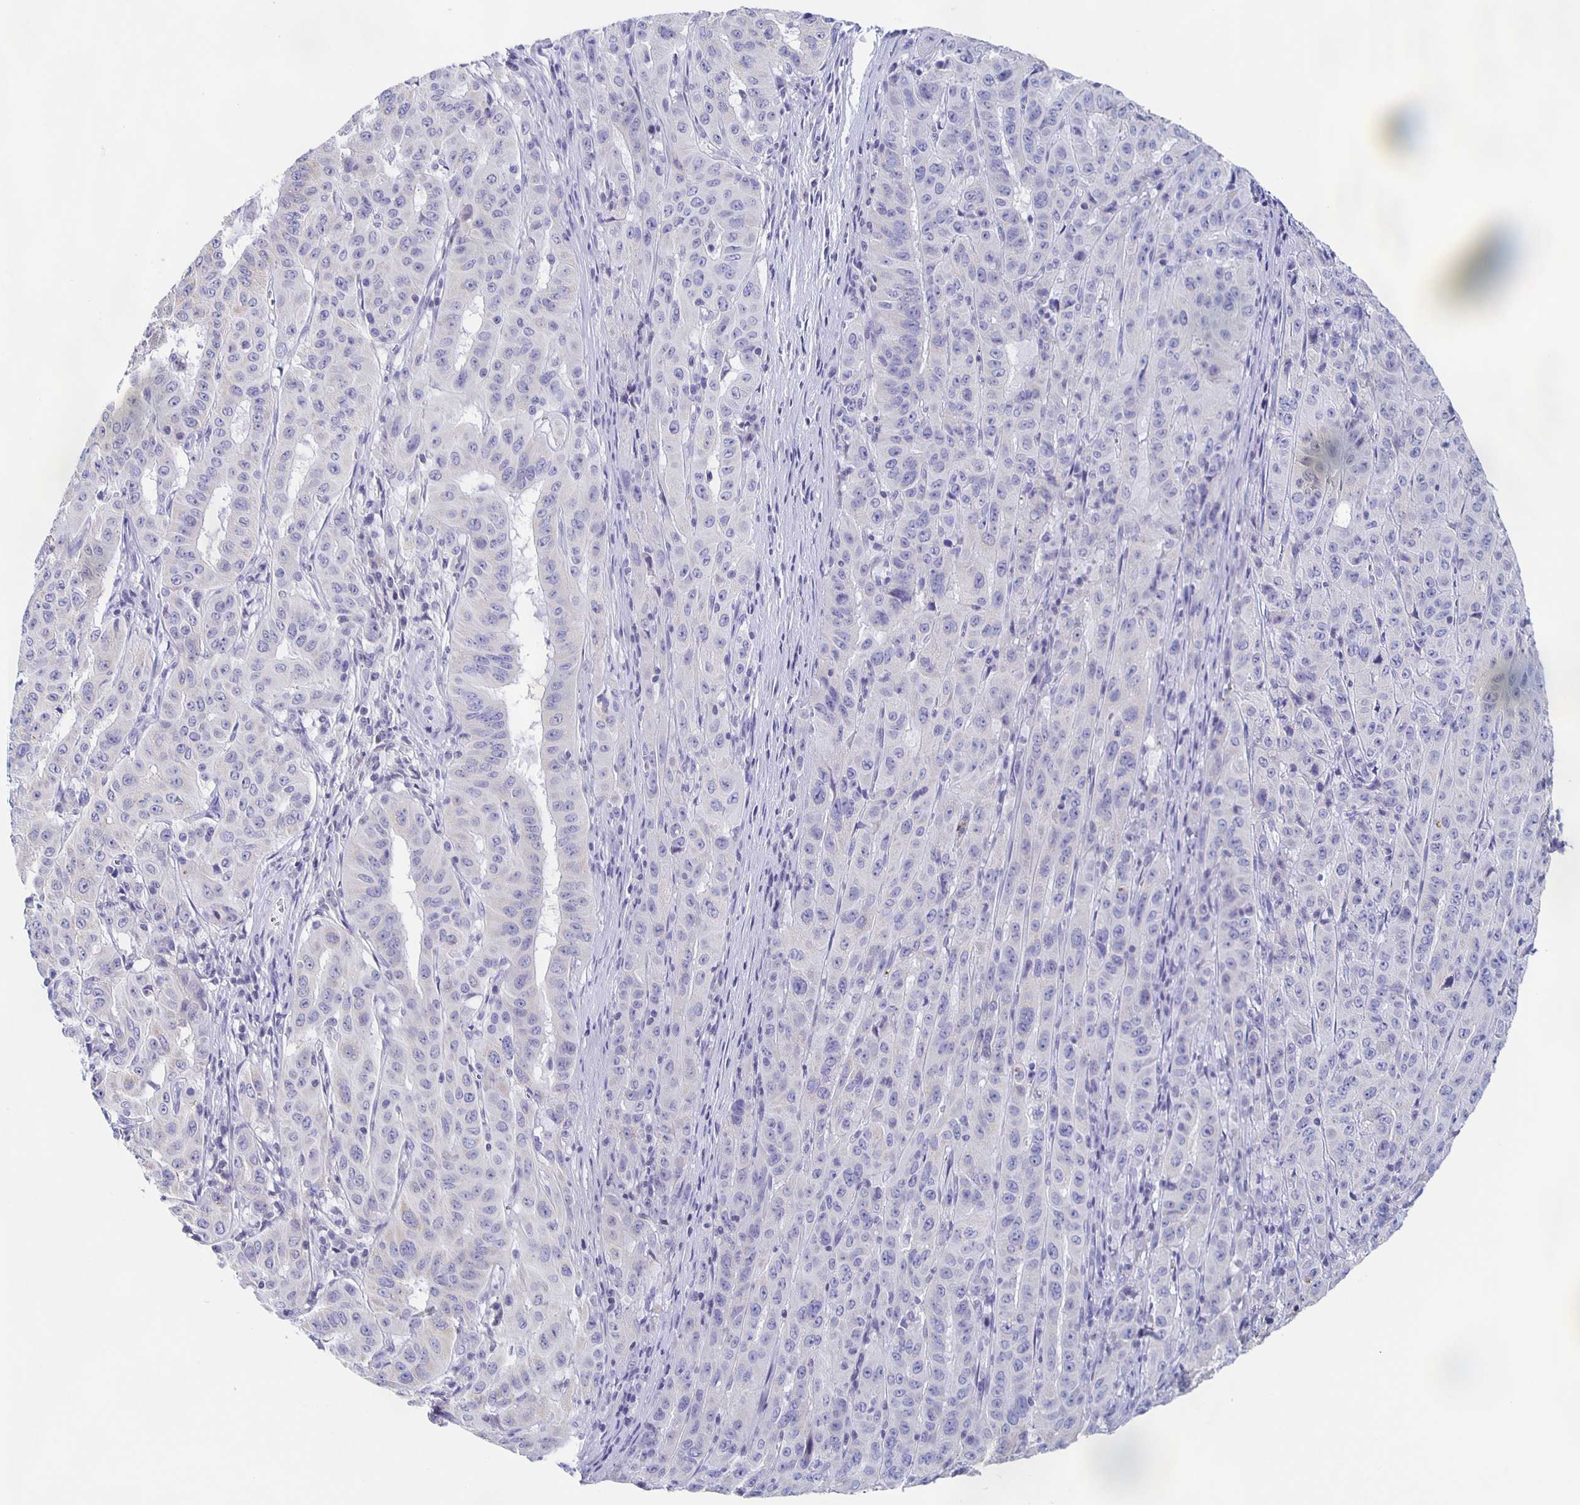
{"staining": {"intensity": "negative", "quantity": "none", "location": "none"}, "tissue": "pancreatic cancer", "cell_type": "Tumor cells", "image_type": "cancer", "snomed": [{"axis": "morphology", "description": "Adenocarcinoma, NOS"}, {"axis": "topography", "description": "Pancreas"}], "caption": "Immunohistochemistry (IHC) micrograph of human pancreatic adenocarcinoma stained for a protein (brown), which displays no positivity in tumor cells.", "gene": "FGA", "patient": {"sex": "male", "age": 63}}